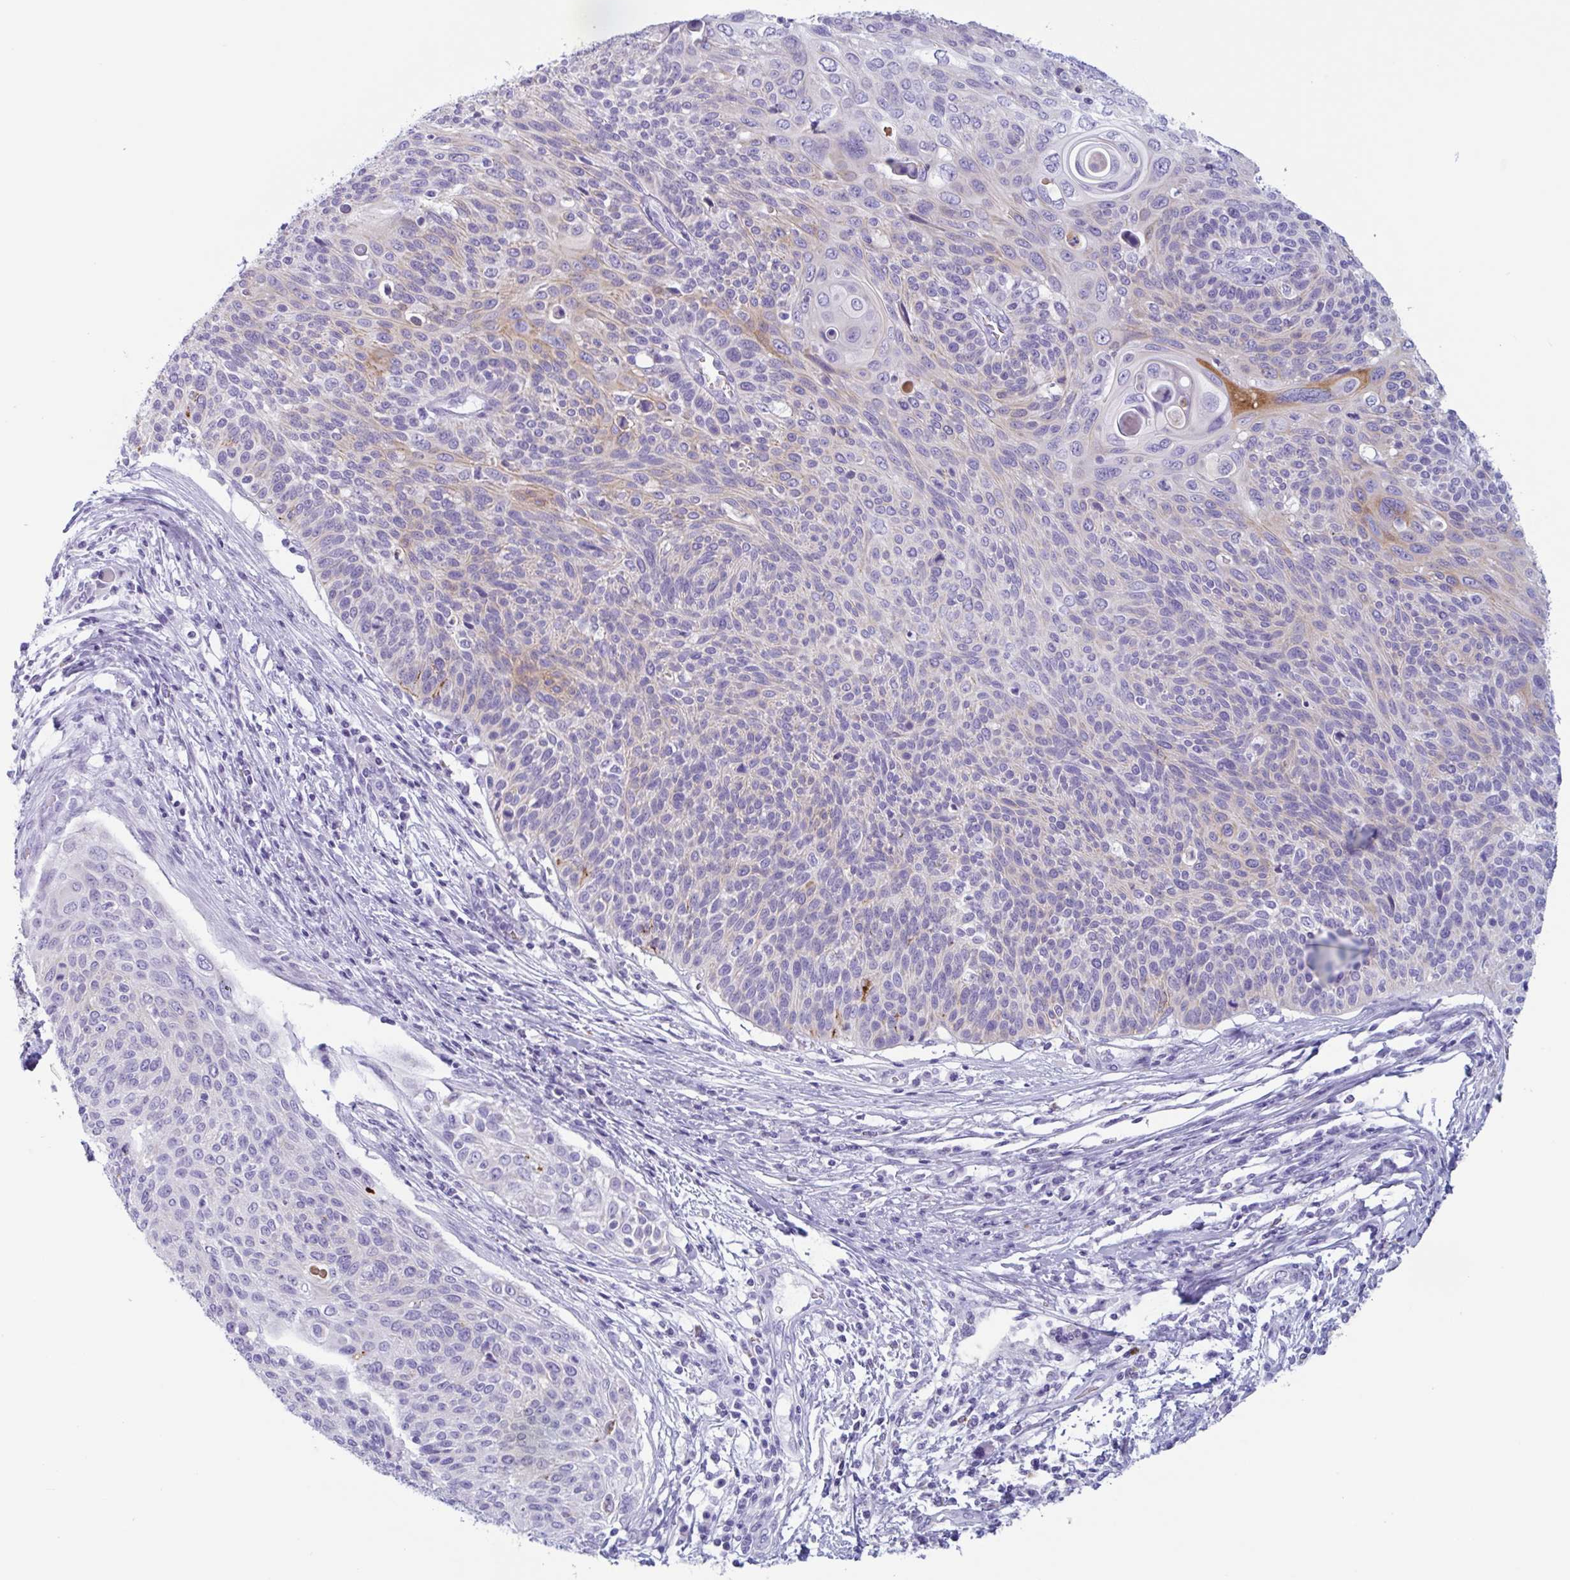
{"staining": {"intensity": "moderate", "quantity": "<25%", "location": "cytoplasmic/membranous"}, "tissue": "cervical cancer", "cell_type": "Tumor cells", "image_type": "cancer", "snomed": [{"axis": "morphology", "description": "Squamous cell carcinoma, NOS"}, {"axis": "topography", "description": "Cervix"}], "caption": "Cervical squamous cell carcinoma stained with a protein marker demonstrates moderate staining in tumor cells.", "gene": "DTWD2", "patient": {"sex": "female", "age": 31}}